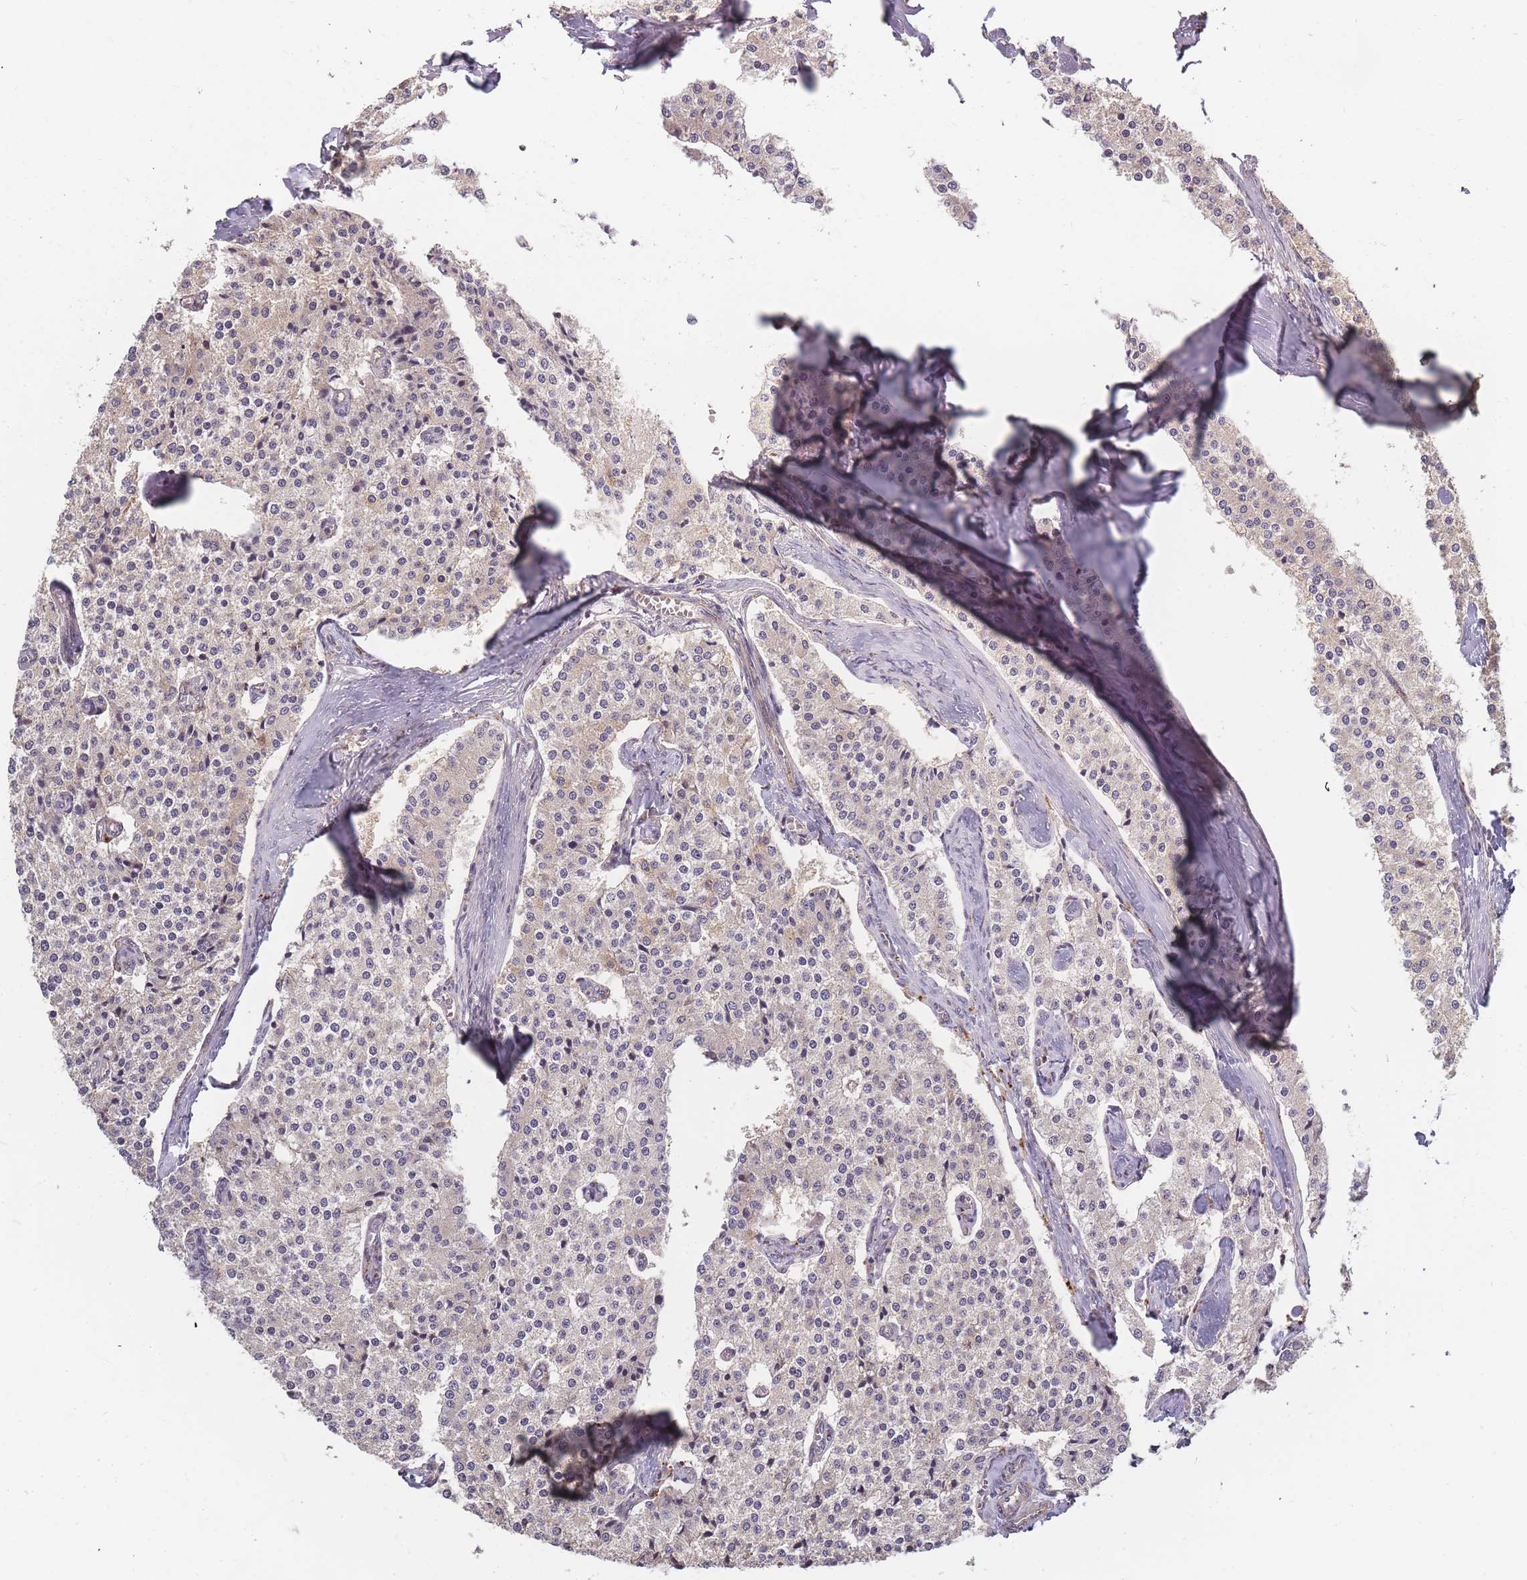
{"staining": {"intensity": "weak", "quantity": "<25%", "location": "cytoplasmic/membranous"}, "tissue": "carcinoid", "cell_type": "Tumor cells", "image_type": "cancer", "snomed": [{"axis": "morphology", "description": "Carcinoid, malignant, NOS"}, {"axis": "topography", "description": "Colon"}], "caption": "High power microscopy micrograph of an immunohistochemistry histopathology image of malignant carcinoid, revealing no significant expression in tumor cells.", "gene": "ATG5", "patient": {"sex": "female", "age": 52}}